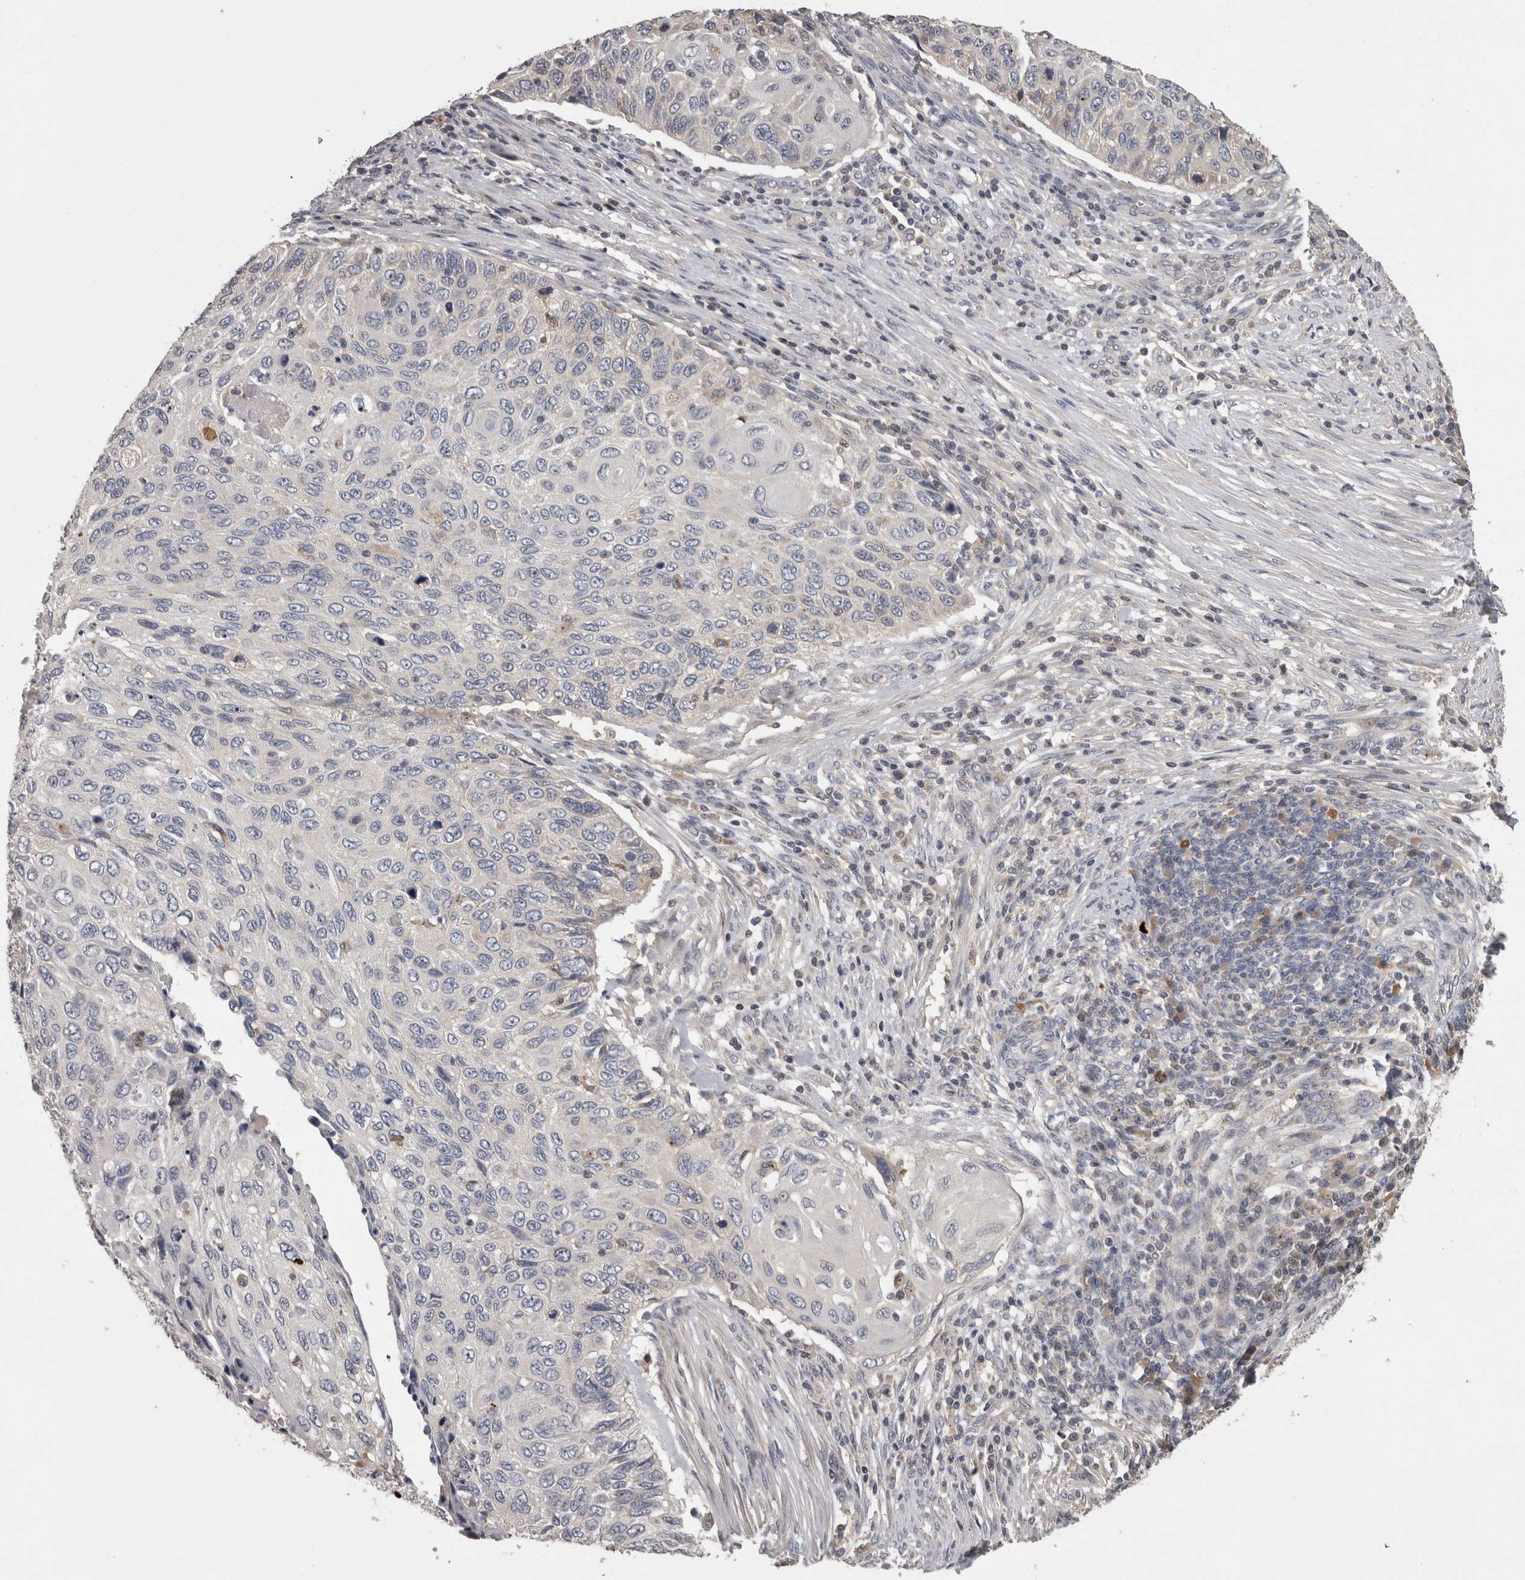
{"staining": {"intensity": "negative", "quantity": "none", "location": "none"}, "tissue": "cervical cancer", "cell_type": "Tumor cells", "image_type": "cancer", "snomed": [{"axis": "morphology", "description": "Squamous cell carcinoma, NOS"}, {"axis": "topography", "description": "Cervix"}], "caption": "DAB immunohistochemical staining of cervical cancer (squamous cell carcinoma) reveals no significant positivity in tumor cells. (Stains: DAB (3,3'-diaminobenzidine) immunohistochemistry with hematoxylin counter stain, Microscopy: brightfield microscopy at high magnification).", "gene": "PCM1", "patient": {"sex": "female", "age": 70}}